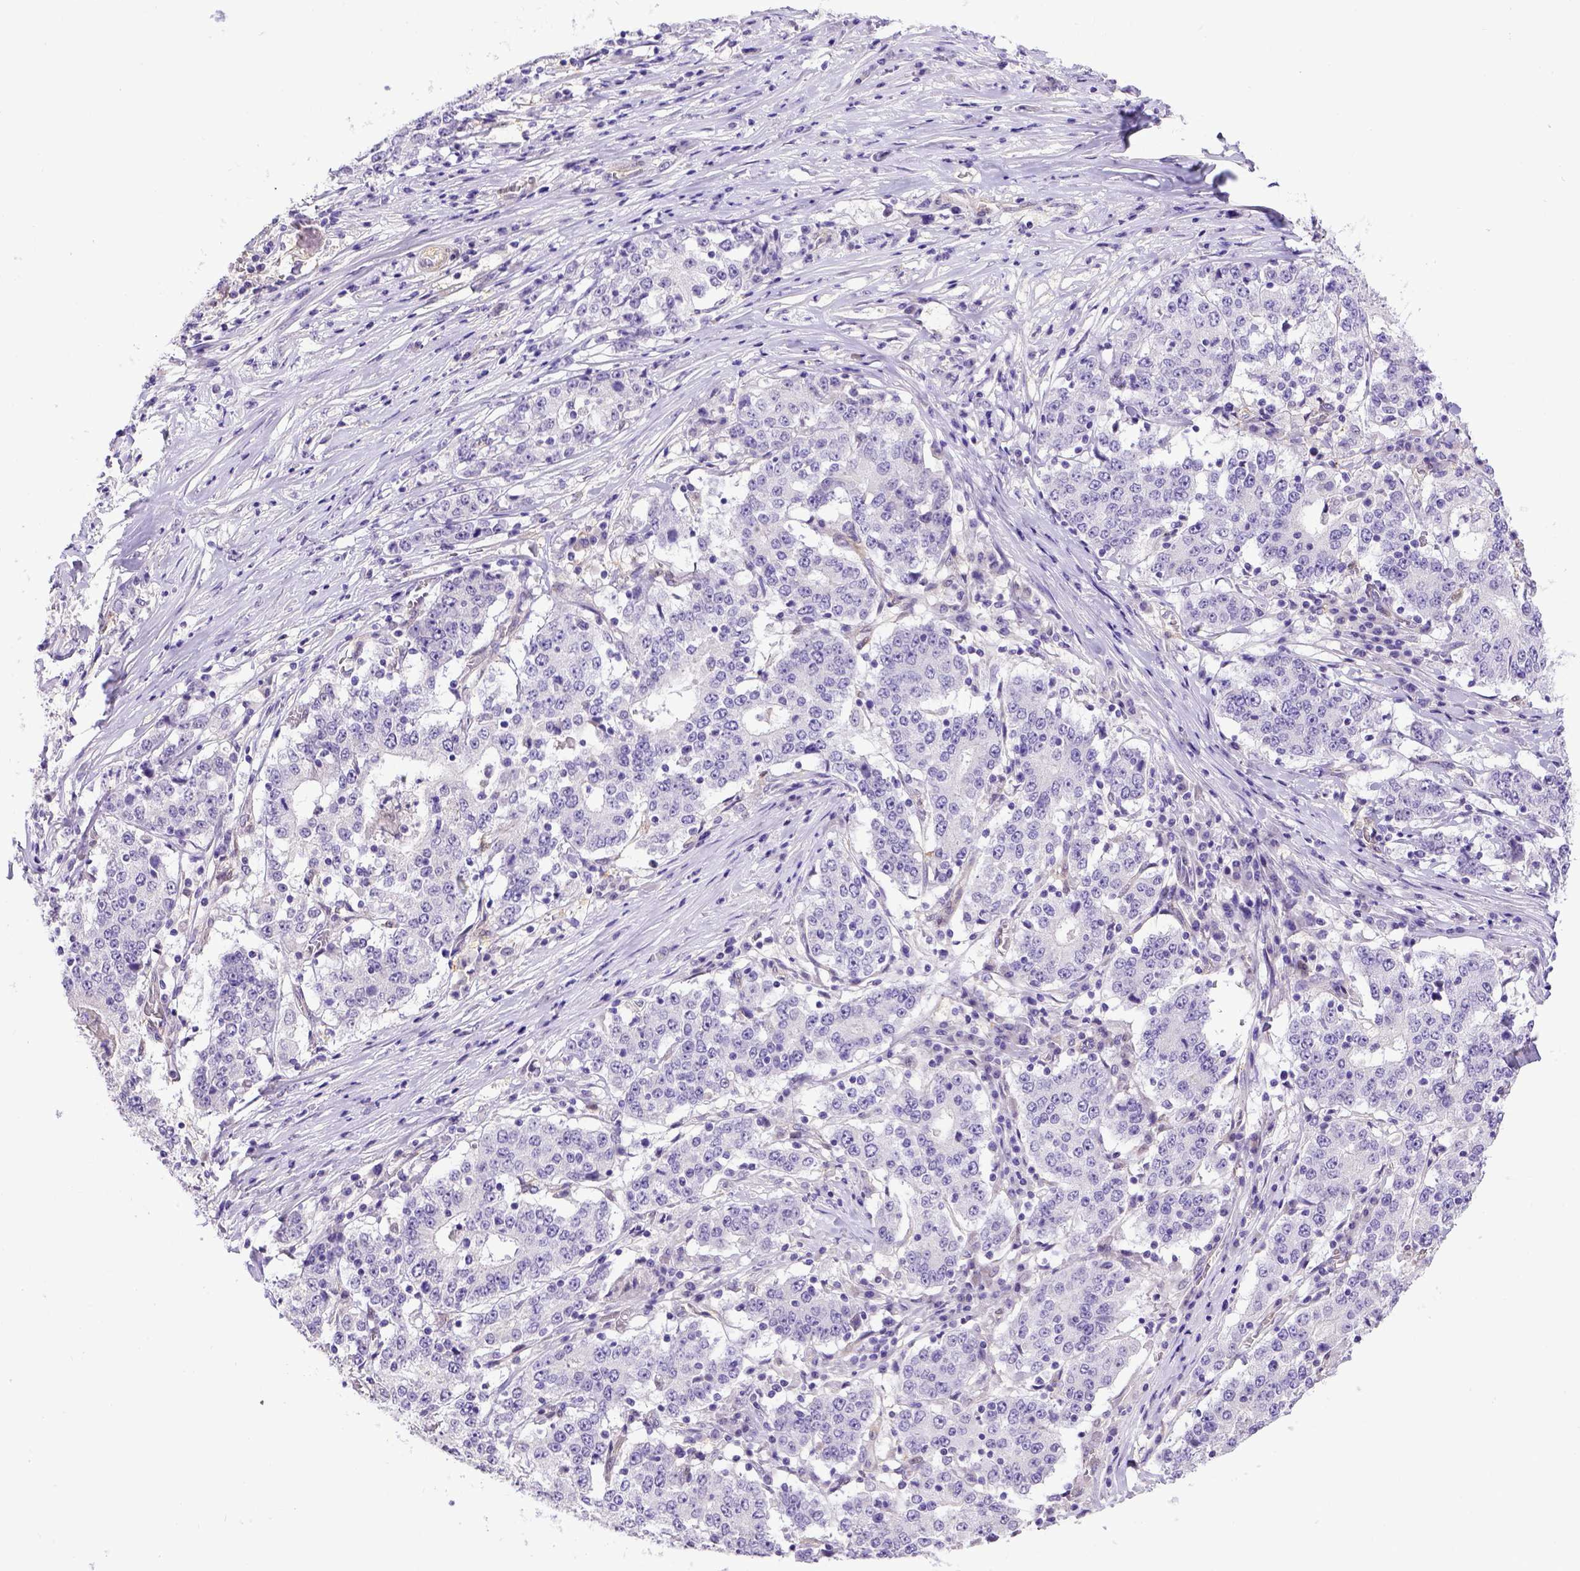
{"staining": {"intensity": "negative", "quantity": "none", "location": "none"}, "tissue": "stomach cancer", "cell_type": "Tumor cells", "image_type": "cancer", "snomed": [{"axis": "morphology", "description": "Adenocarcinoma, NOS"}, {"axis": "topography", "description": "Stomach"}], "caption": "A high-resolution micrograph shows immunohistochemistry (IHC) staining of stomach cancer, which reveals no significant expression in tumor cells.", "gene": "BTN1A1", "patient": {"sex": "male", "age": 59}}